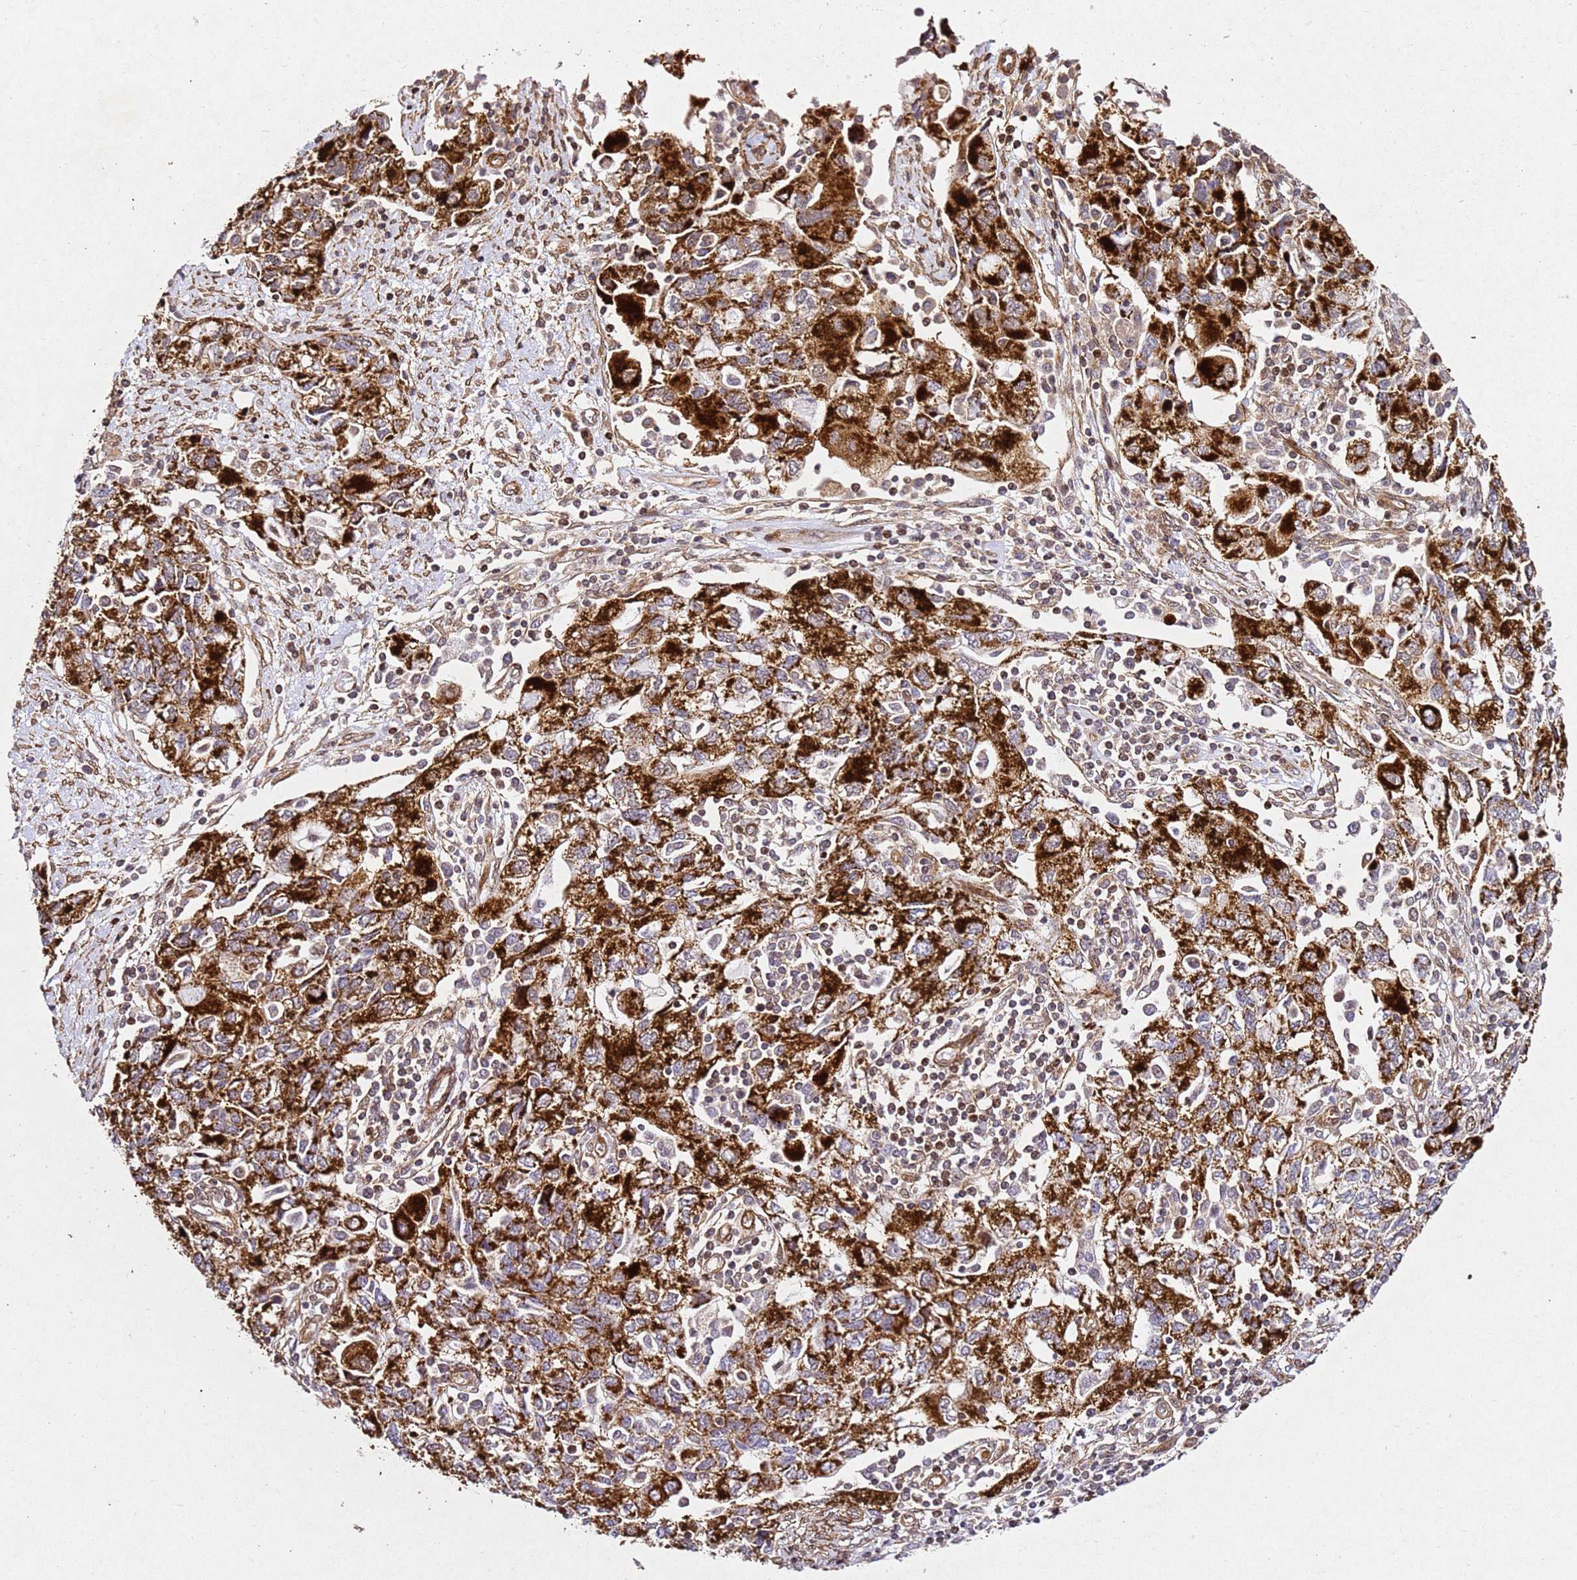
{"staining": {"intensity": "strong", "quantity": ">75%", "location": "cytoplasmic/membranous"}, "tissue": "ovarian cancer", "cell_type": "Tumor cells", "image_type": "cancer", "snomed": [{"axis": "morphology", "description": "Carcinoma, NOS"}, {"axis": "morphology", "description": "Cystadenocarcinoma, serous, NOS"}, {"axis": "topography", "description": "Ovary"}], "caption": "A high-resolution photomicrograph shows immunohistochemistry staining of carcinoma (ovarian), which displays strong cytoplasmic/membranous staining in about >75% of tumor cells.", "gene": "ZNF296", "patient": {"sex": "female", "age": 69}}